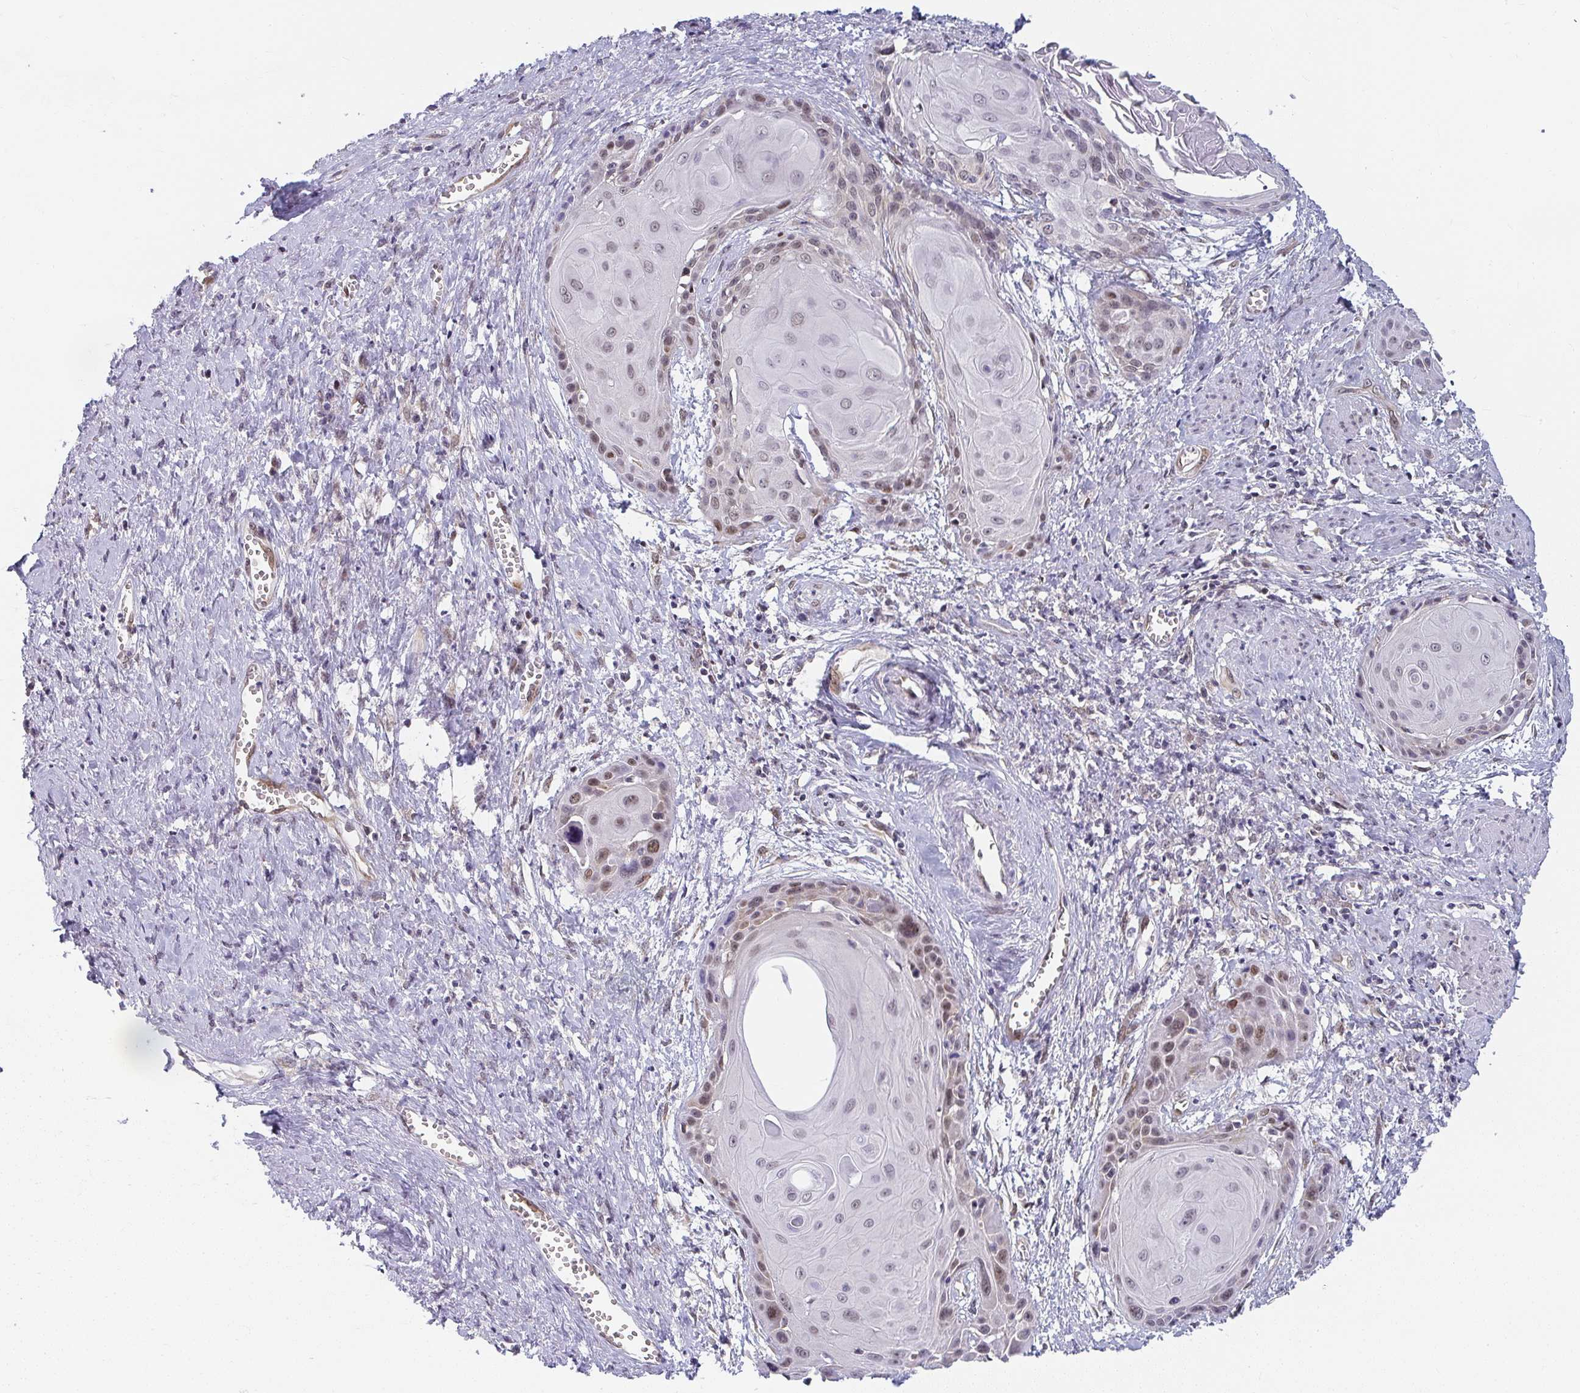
{"staining": {"intensity": "moderate", "quantity": "<25%", "location": "nuclear"}, "tissue": "cervical cancer", "cell_type": "Tumor cells", "image_type": "cancer", "snomed": [{"axis": "morphology", "description": "Squamous cell carcinoma, NOS"}, {"axis": "topography", "description": "Cervix"}], "caption": "Tumor cells show low levels of moderate nuclear expression in about <25% of cells in cervical cancer (squamous cell carcinoma).", "gene": "SYNCRIP", "patient": {"sex": "female", "age": 57}}